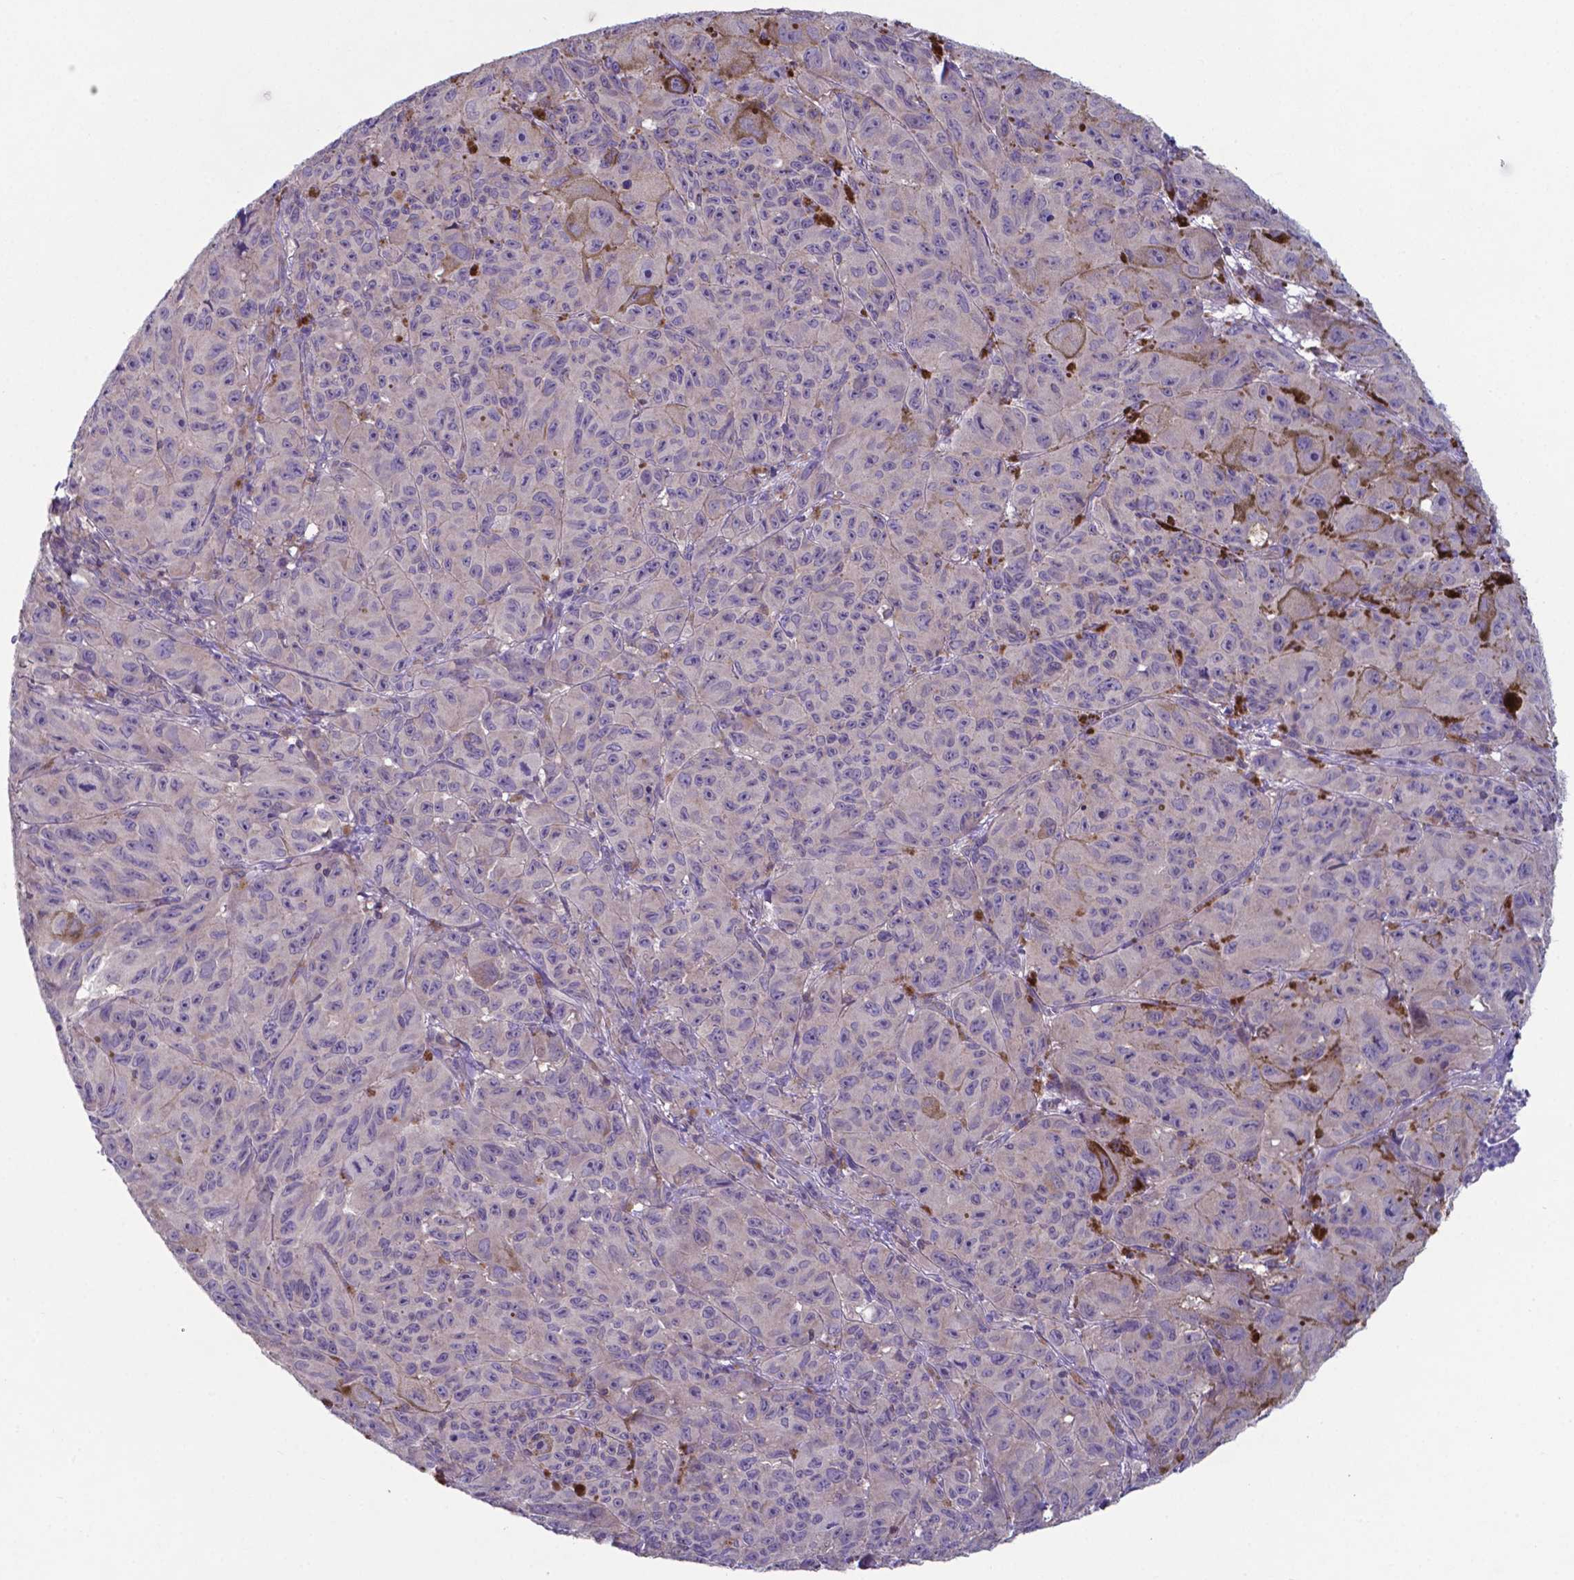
{"staining": {"intensity": "negative", "quantity": "none", "location": "none"}, "tissue": "melanoma", "cell_type": "Tumor cells", "image_type": "cancer", "snomed": [{"axis": "morphology", "description": "Malignant melanoma, NOS"}, {"axis": "topography", "description": "Vulva, labia, clitoris and Bartholin´s gland, NO"}], "caption": "The image reveals no significant staining in tumor cells of malignant melanoma.", "gene": "TYRO3", "patient": {"sex": "female", "age": 75}}